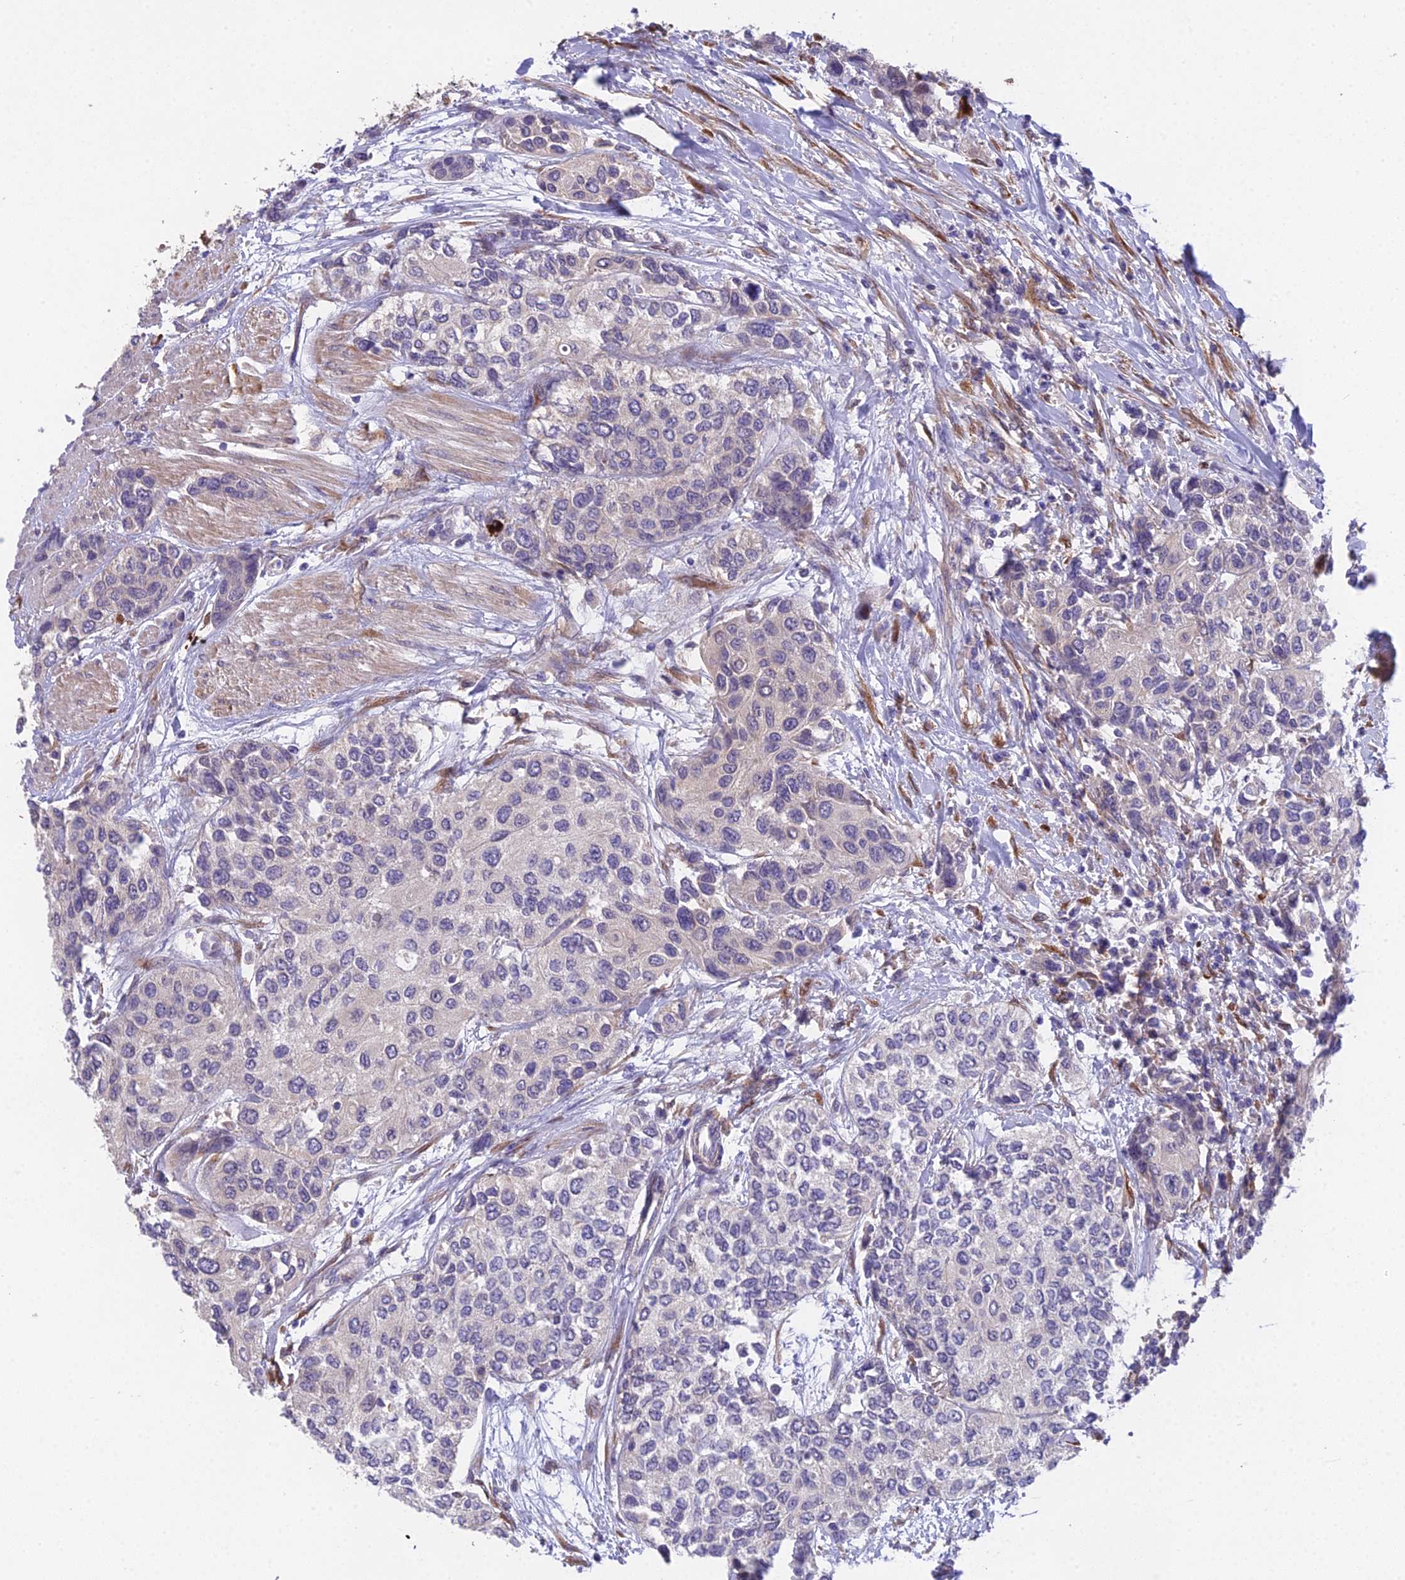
{"staining": {"intensity": "negative", "quantity": "none", "location": "none"}, "tissue": "urothelial cancer", "cell_type": "Tumor cells", "image_type": "cancer", "snomed": [{"axis": "morphology", "description": "Urothelial carcinoma, High grade"}, {"axis": "topography", "description": "Urinary bladder"}], "caption": "Immunohistochemistry of human urothelial cancer reveals no positivity in tumor cells.", "gene": "PUS10", "patient": {"sex": "female", "age": 56}}